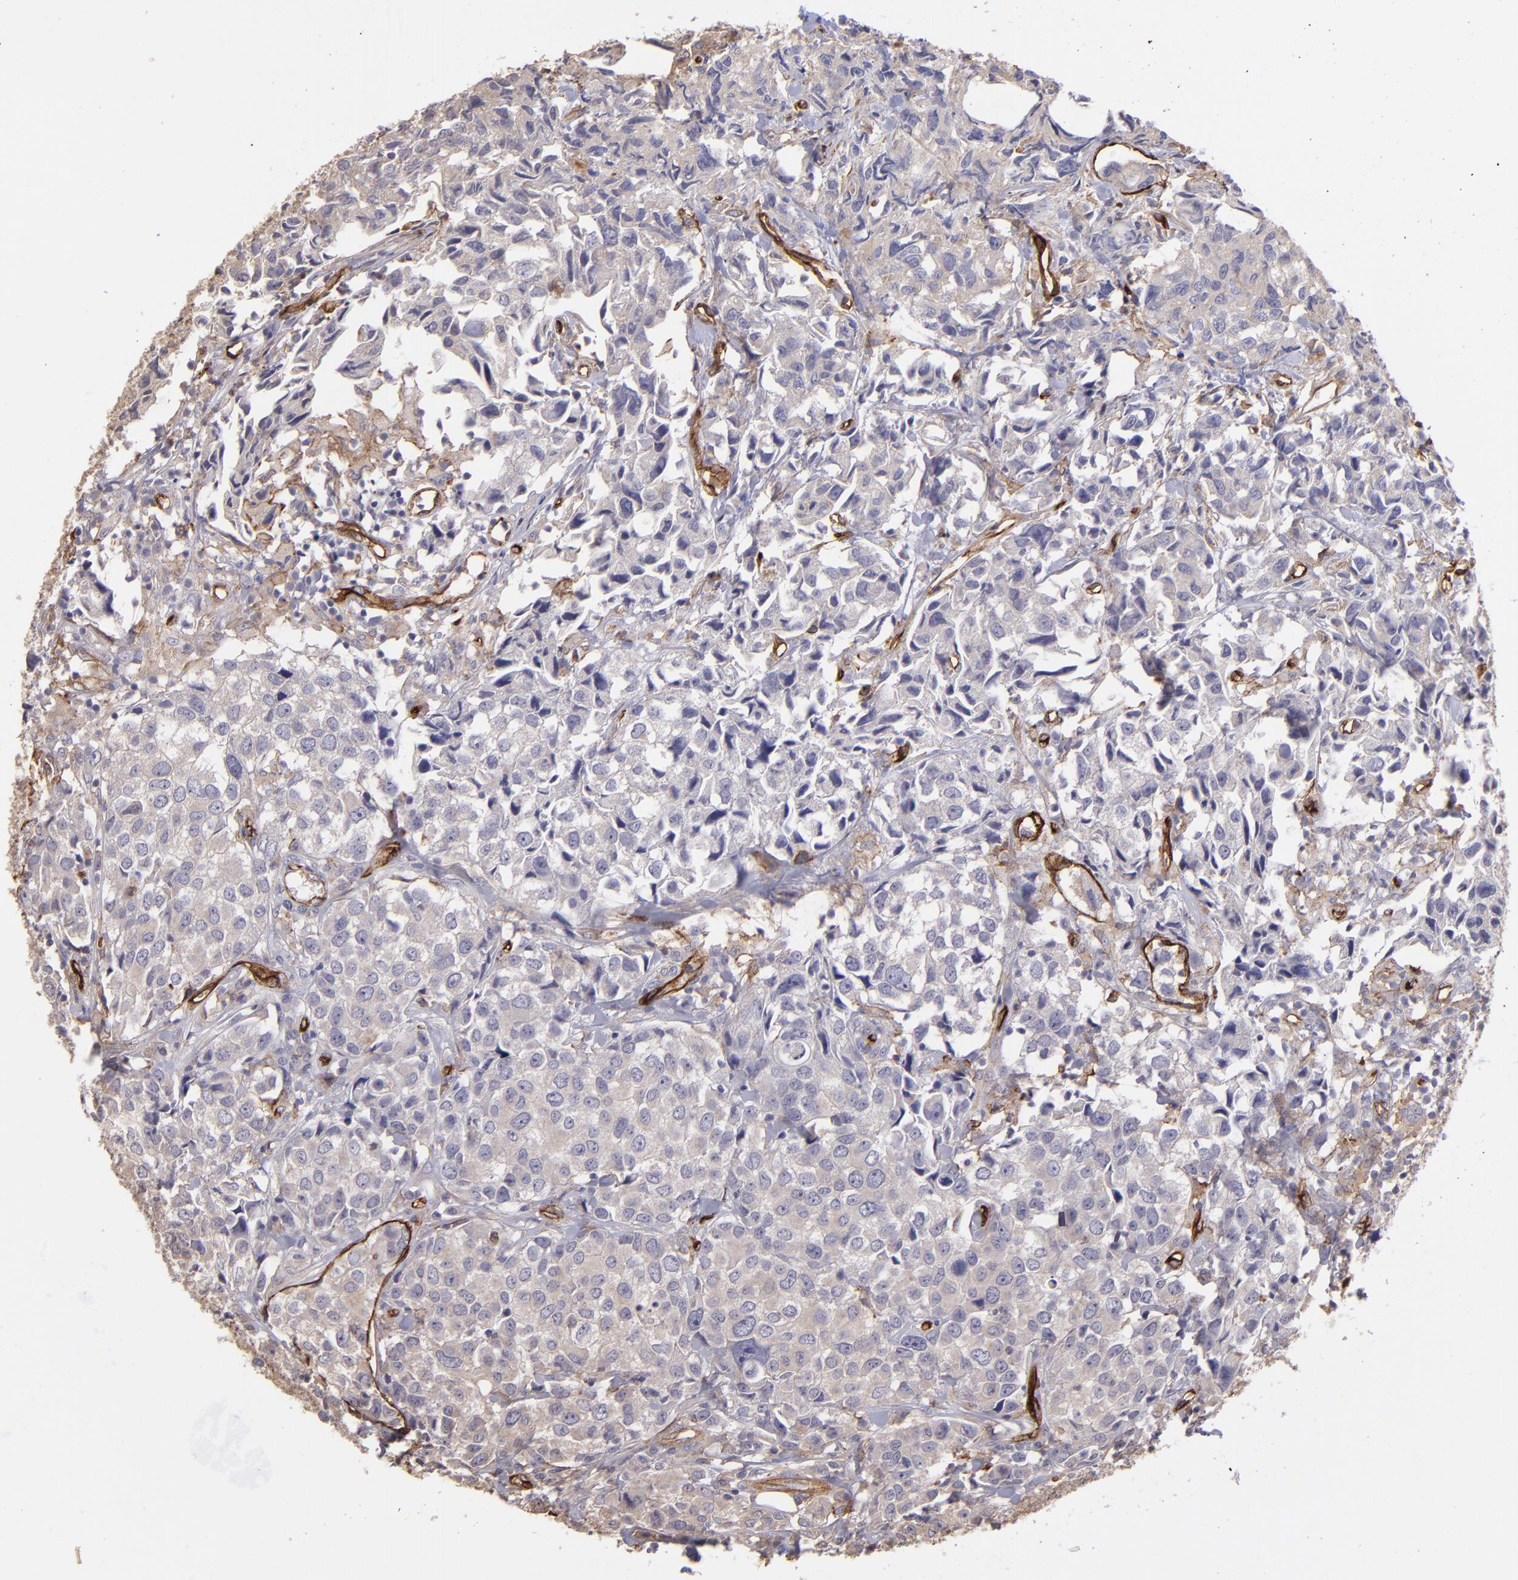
{"staining": {"intensity": "negative", "quantity": "none", "location": "none"}, "tissue": "urothelial cancer", "cell_type": "Tumor cells", "image_type": "cancer", "snomed": [{"axis": "morphology", "description": "Urothelial carcinoma, High grade"}, {"axis": "topography", "description": "Urinary bladder"}], "caption": "Histopathology image shows no protein staining in tumor cells of high-grade urothelial carcinoma tissue.", "gene": "DYSF", "patient": {"sex": "female", "age": 75}}